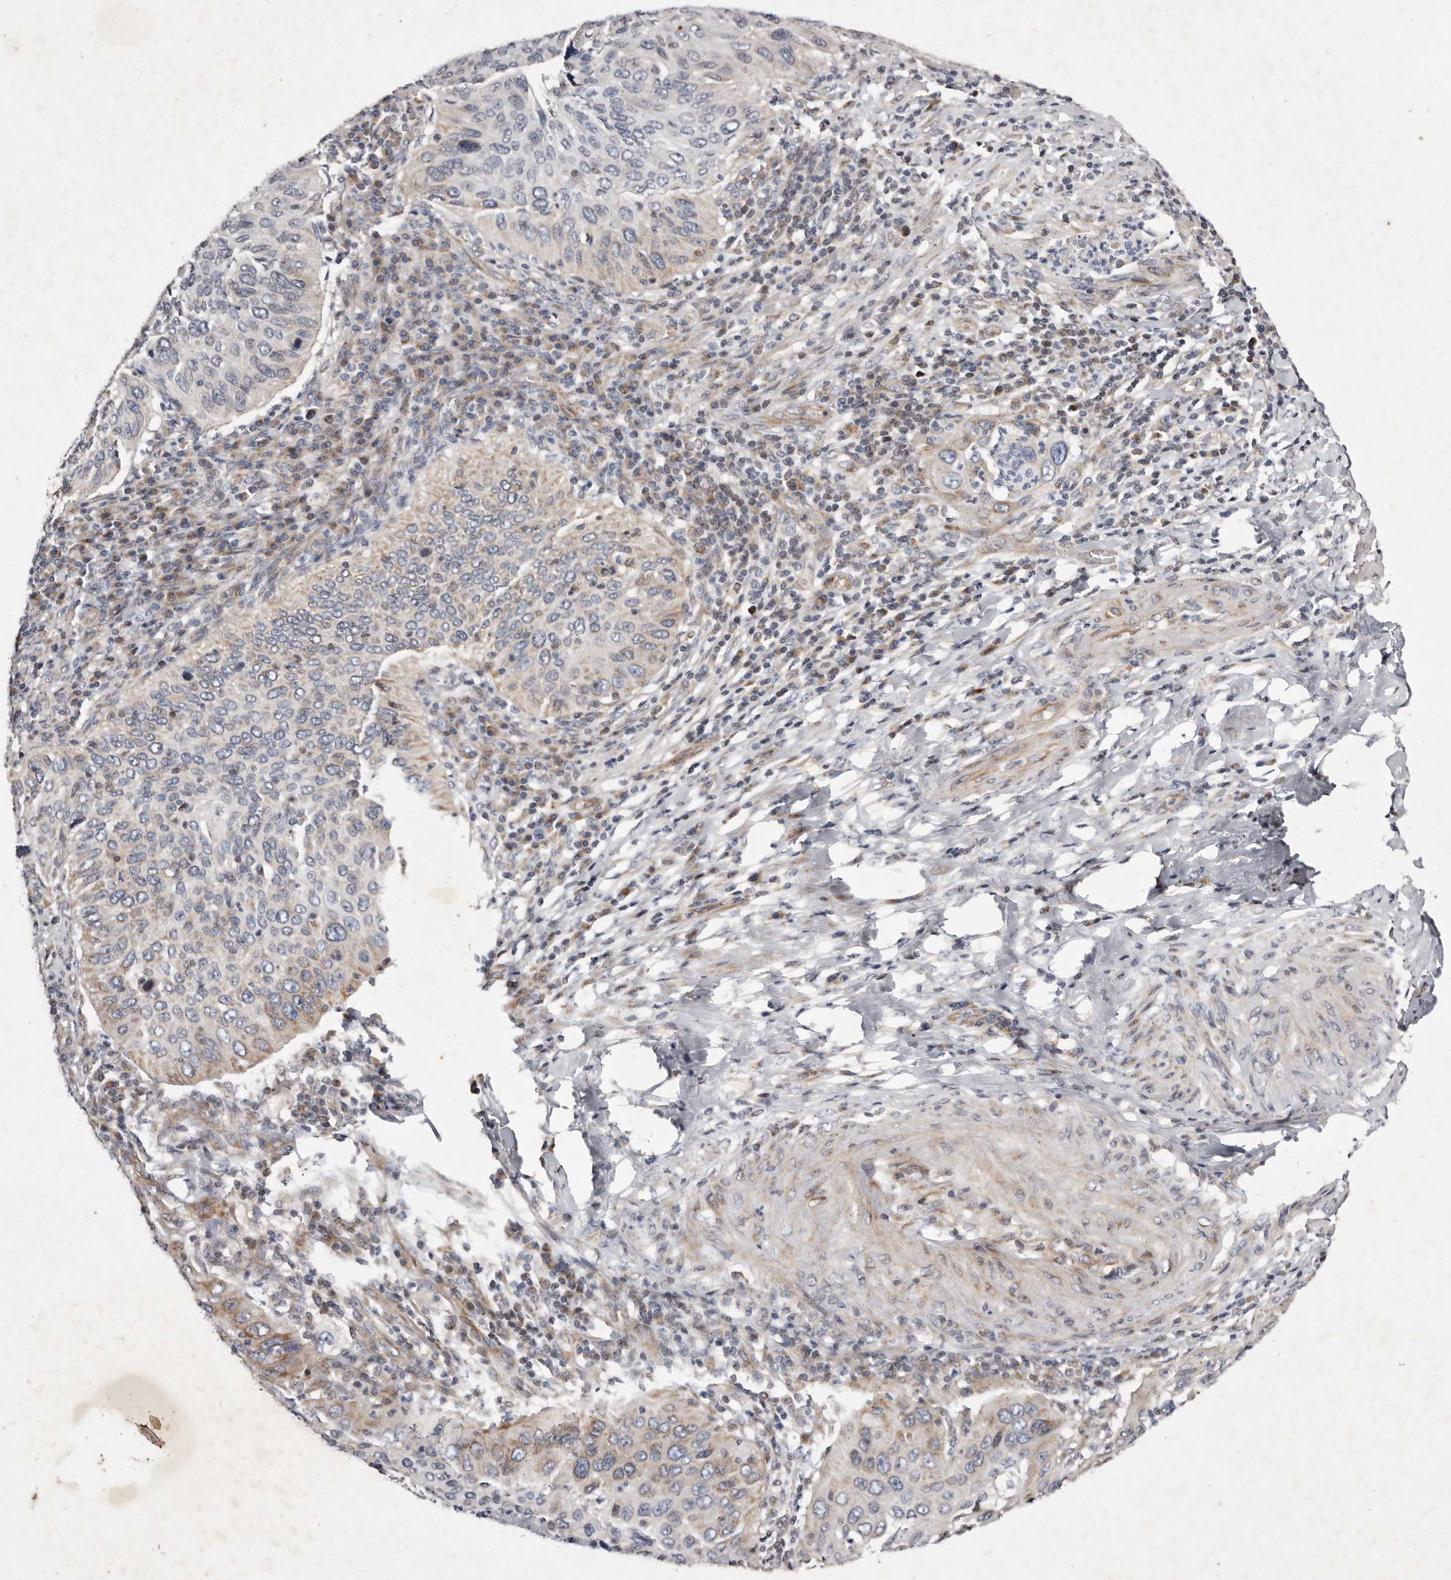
{"staining": {"intensity": "weak", "quantity": "25%-75%", "location": "cytoplasmic/membranous"}, "tissue": "cervical cancer", "cell_type": "Tumor cells", "image_type": "cancer", "snomed": [{"axis": "morphology", "description": "Squamous cell carcinoma, NOS"}, {"axis": "topography", "description": "Cervix"}], "caption": "Protein staining of cervical squamous cell carcinoma tissue displays weak cytoplasmic/membranous positivity in approximately 25%-75% of tumor cells.", "gene": "TIMM17B", "patient": {"sex": "female", "age": 38}}